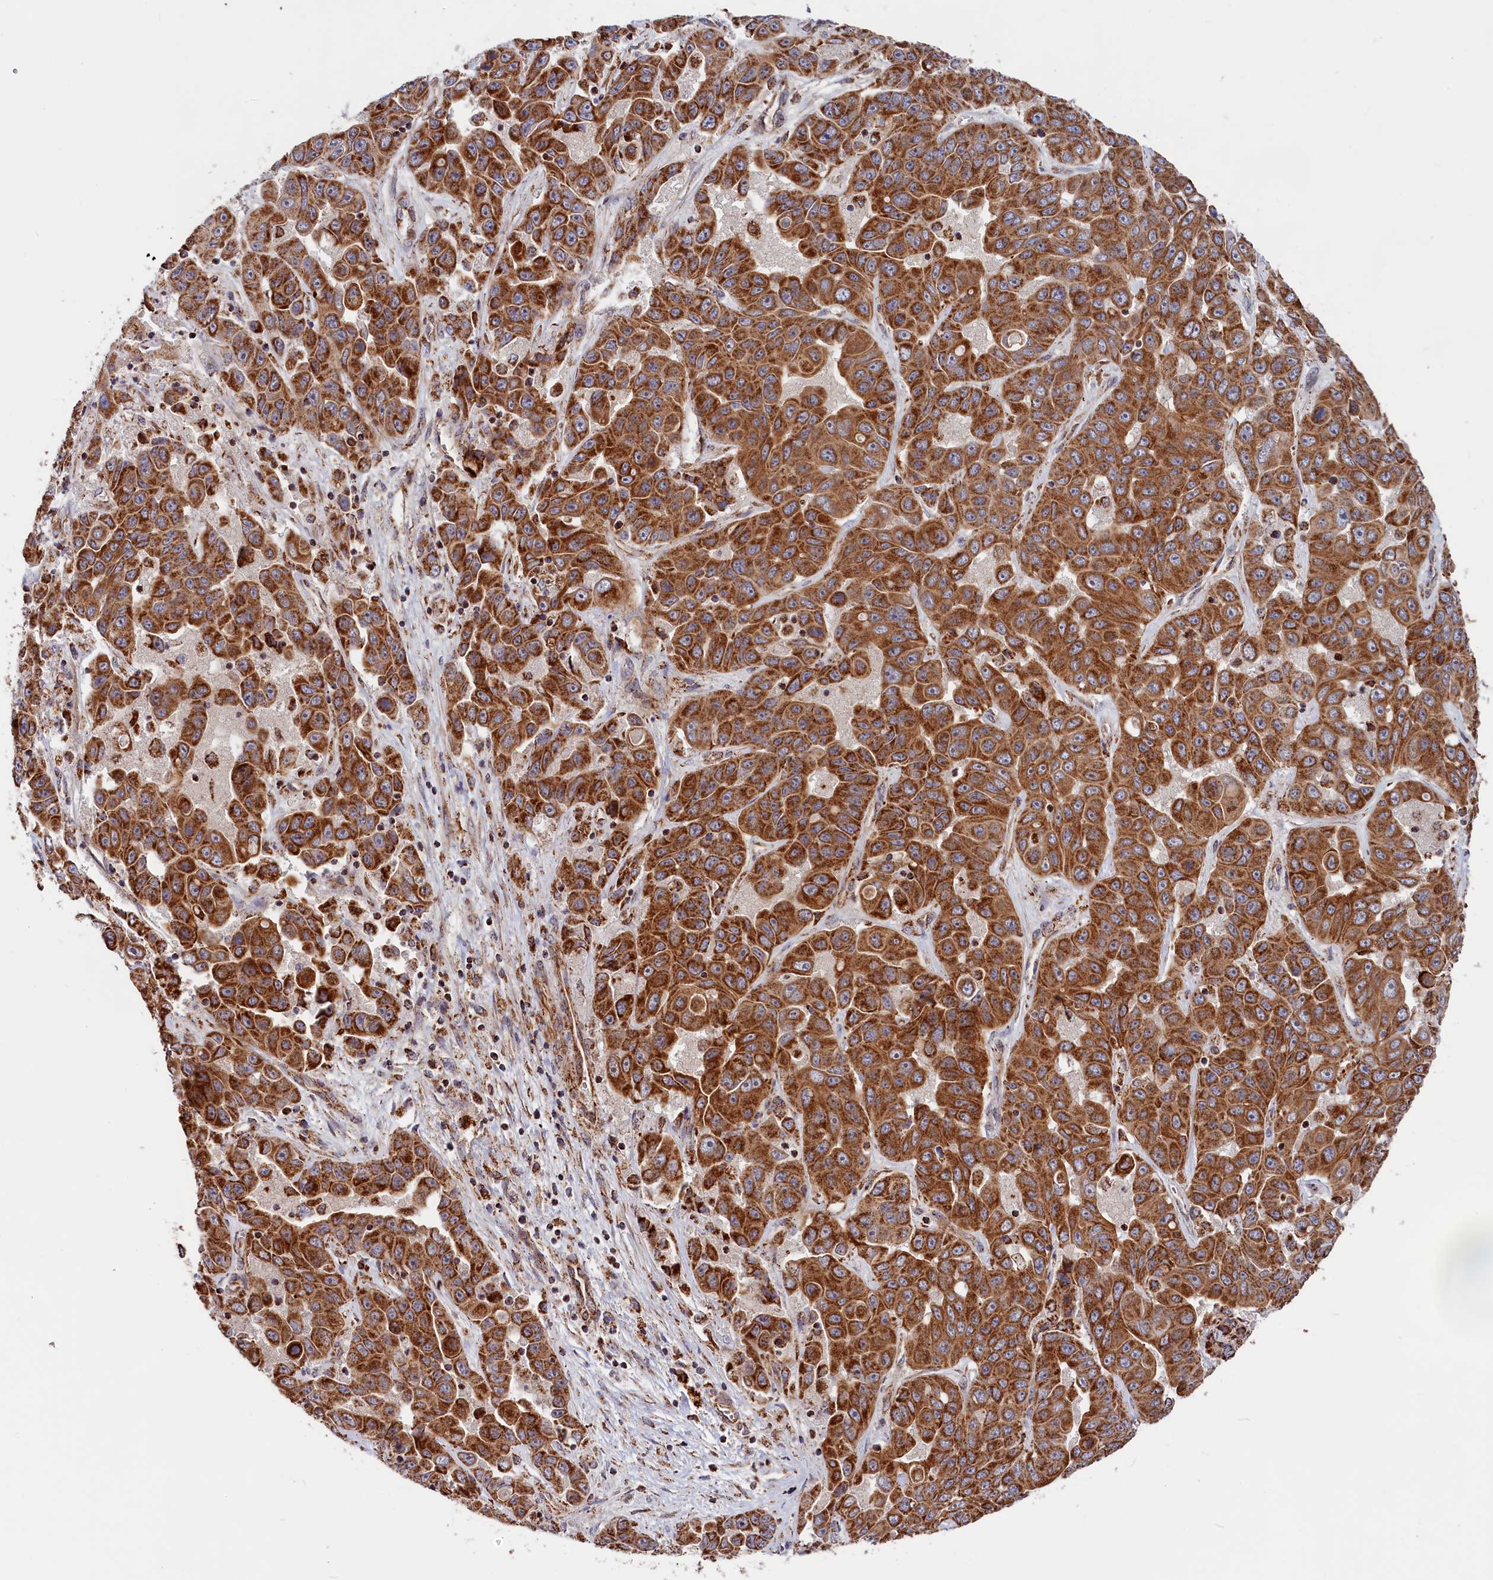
{"staining": {"intensity": "strong", "quantity": ">75%", "location": "cytoplasmic/membranous"}, "tissue": "liver cancer", "cell_type": "Tumor cells", "image_type": "cancer", "snomed": [{"axis": "morphology", "description": "Cholangiocarcinoma"}, {"axis": "topography", "description": "Liver"}], "caption": "Strong cytoplasmic/membranous expression for a protein is present in about >75% of tumor cells of liver cholangiocarcinoma using immunohistochemistry (IHC).", "gene": "MACROD1", "patient": {"sex": "female", "age": 52}}